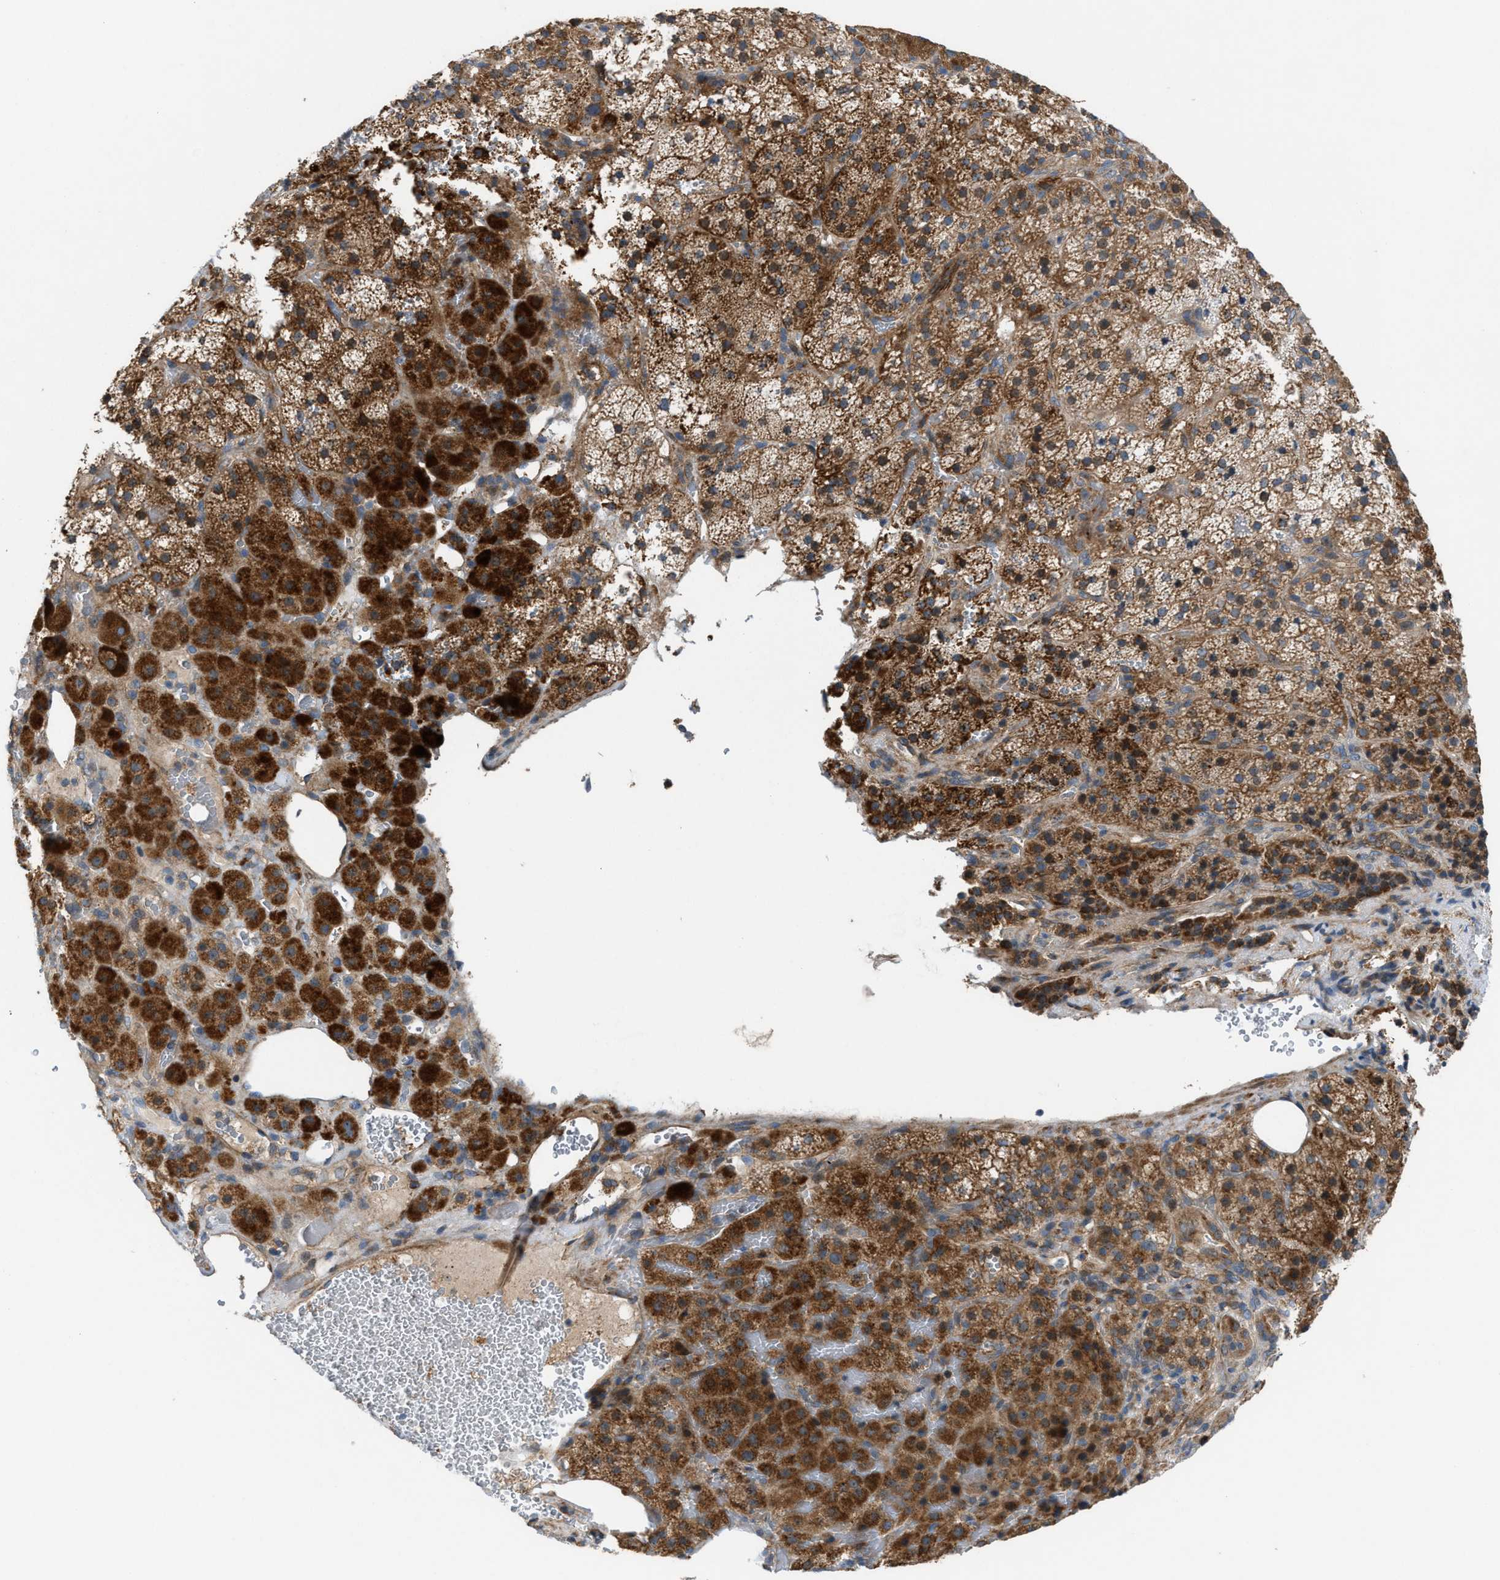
{"staining": {"intensity": "strong", "quantity": ">75%", "location": "cytoplasmic/membranous"}, "tissue": "adrenal gland", "cell_type": "Glandular cells", "image_type": "normal", "snomed": [{"axis": "morphology", "description": "Normal tissue, NOS"}, {"axis": "topography", "description": "Adrenal gland"}], "caption": "Glandular cells exhibit strong cytoplasmic/membranous expression in about >75% of cells in unremarkable adrenal gland. (IHC, brightfield microscopy, high magnification).", "gene": "CYB5D1", "patient": {"sex": "female", "age": 59}}